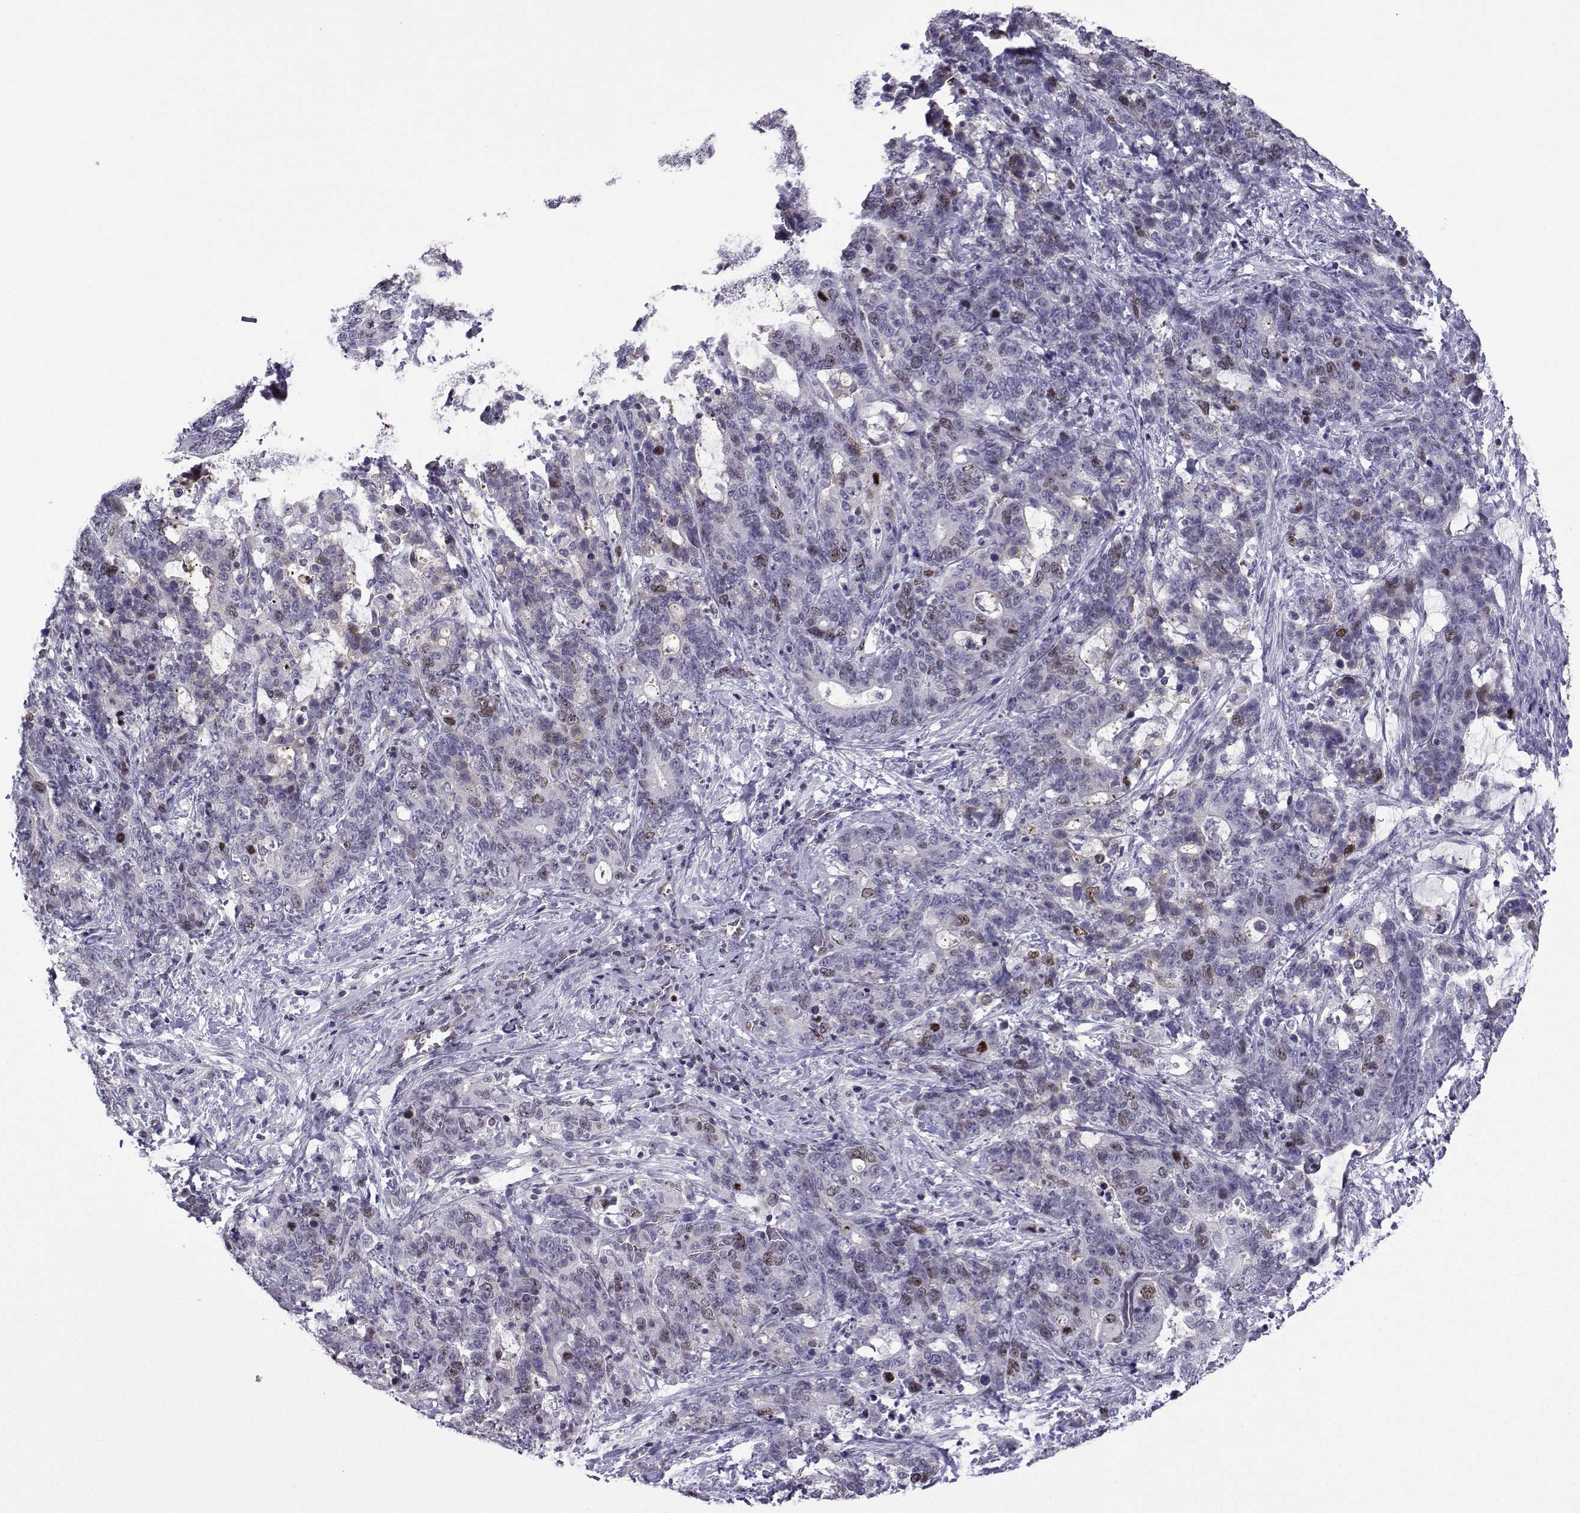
{"staining": {"intensity": "moderate", "quantity": "<25%", "location": "nuclear"}, "tissue": "stomach cancer", "cell_type": "Tumor cells", "image_type": "cancer", "snomed": [{"axis": "morphology", "description": "Normal tissue, NOS"}, {"axis": "morphology", "description": "Adenocarcinoma, NOS"}, {"axis": "topography", "description": "Stomach"}], "caption": "Immunohistochemistry (IHC) image of neoplastic tissue: adenocarcinoma (stomach) stained using immunohistochemistry (IHC) shows low levels of moderate protein expression localized specifically in the nuclear of tumor cells, appearing as a nuclear brown color.", "gene": "INCENP", "patient": {"sex": "female", "age": 64}}